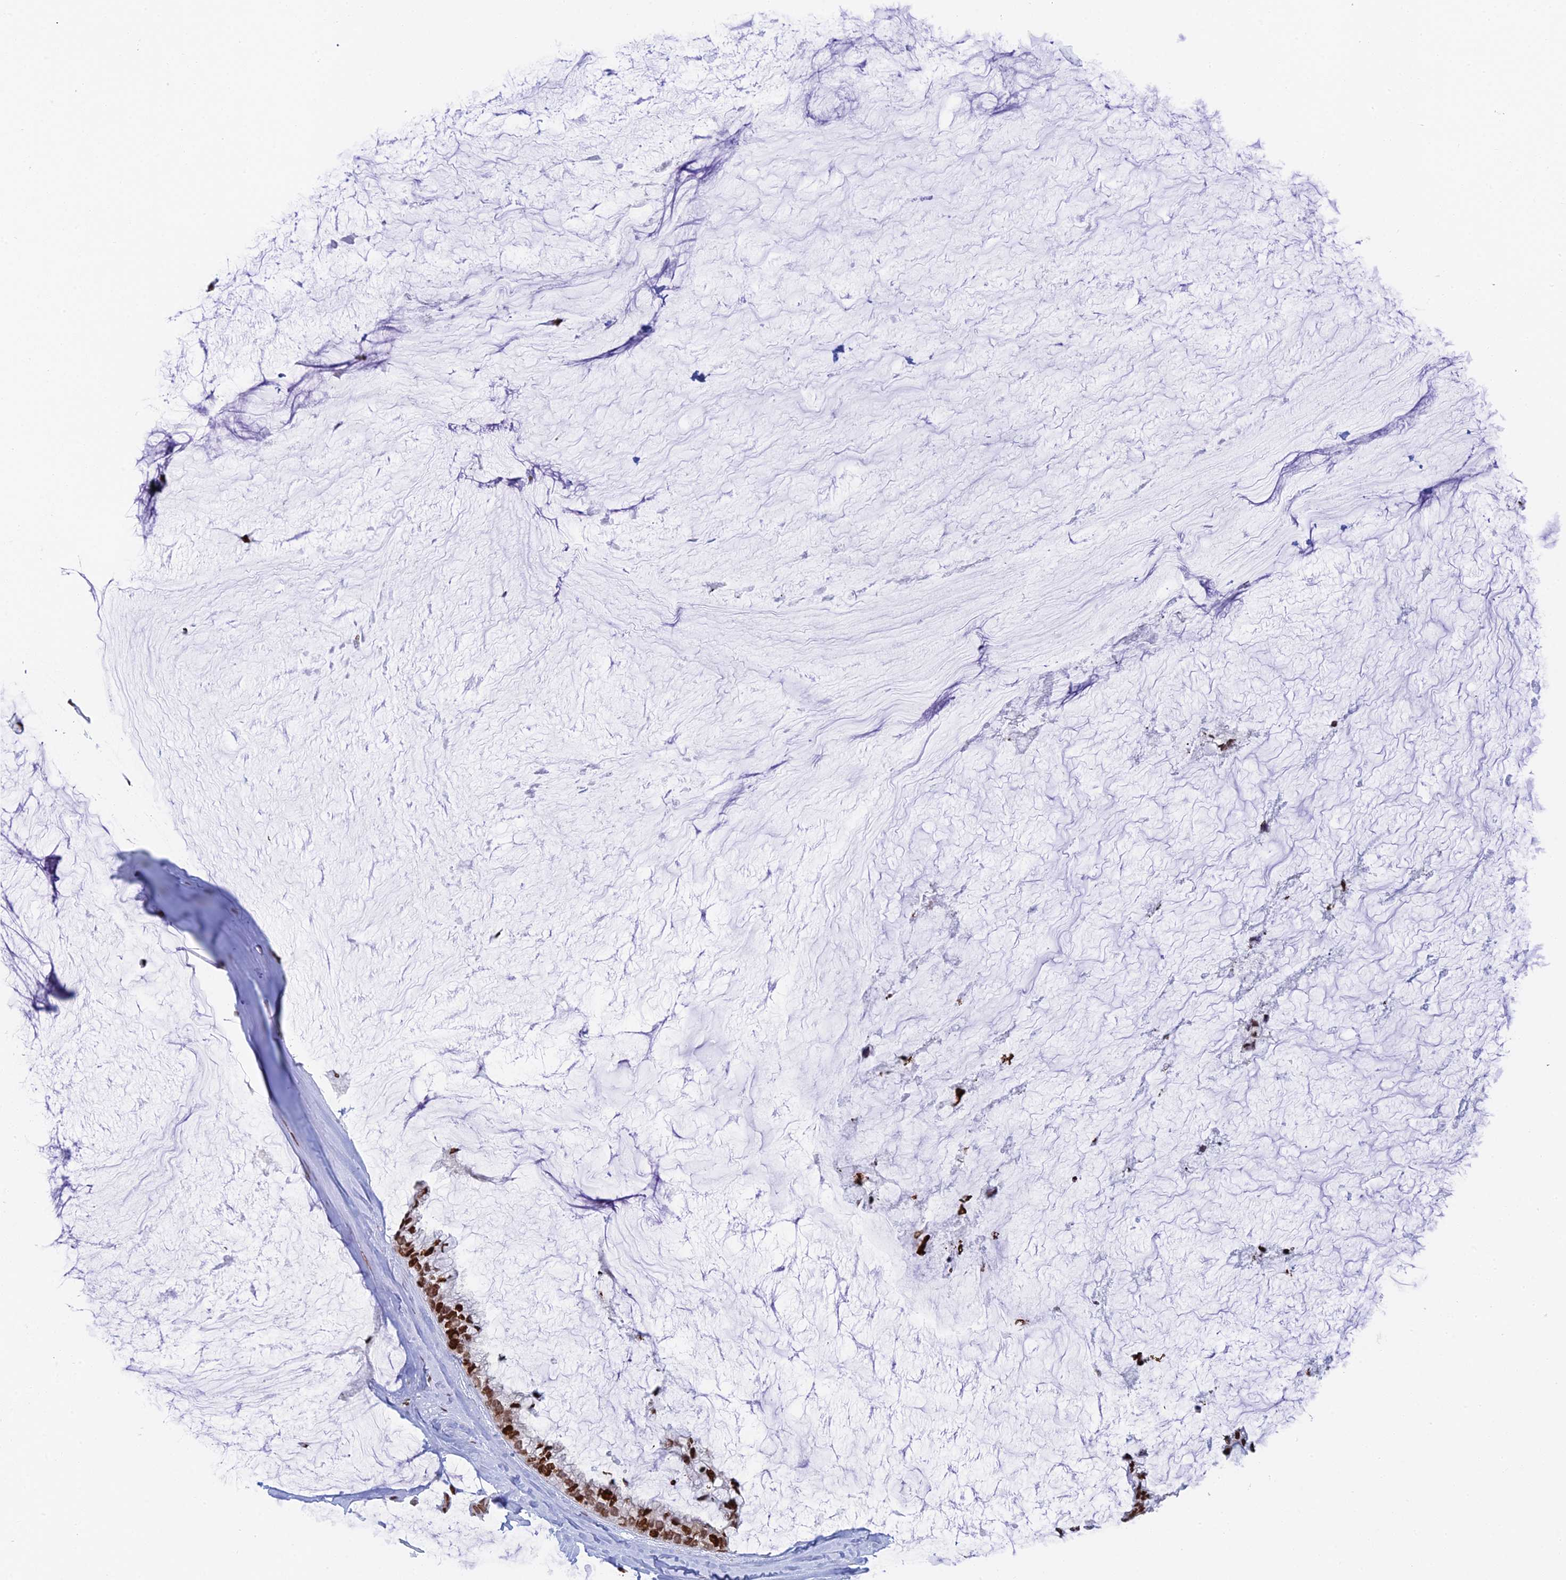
{"staining": {"intensity": "moderate", "quantity": ">75%", "location": "nuclear"}, "tissue": "ovarian cancer", "cell_type": "Tumor cells", "image_type": "cancer", "snomed": [{"axis": "morphology", "description": "Cystadenocarcinoma, mucinous, NOS"}, {"axis": "topography", "description": "Ovary"}], "caption": "Brown immunohistochemical staining in ovarian cancer demonstrates moderate nuclear expression in about >75% of tumor cells.", "gene": "RPAP1", "patient": {"sex": "female", "age": 39}}